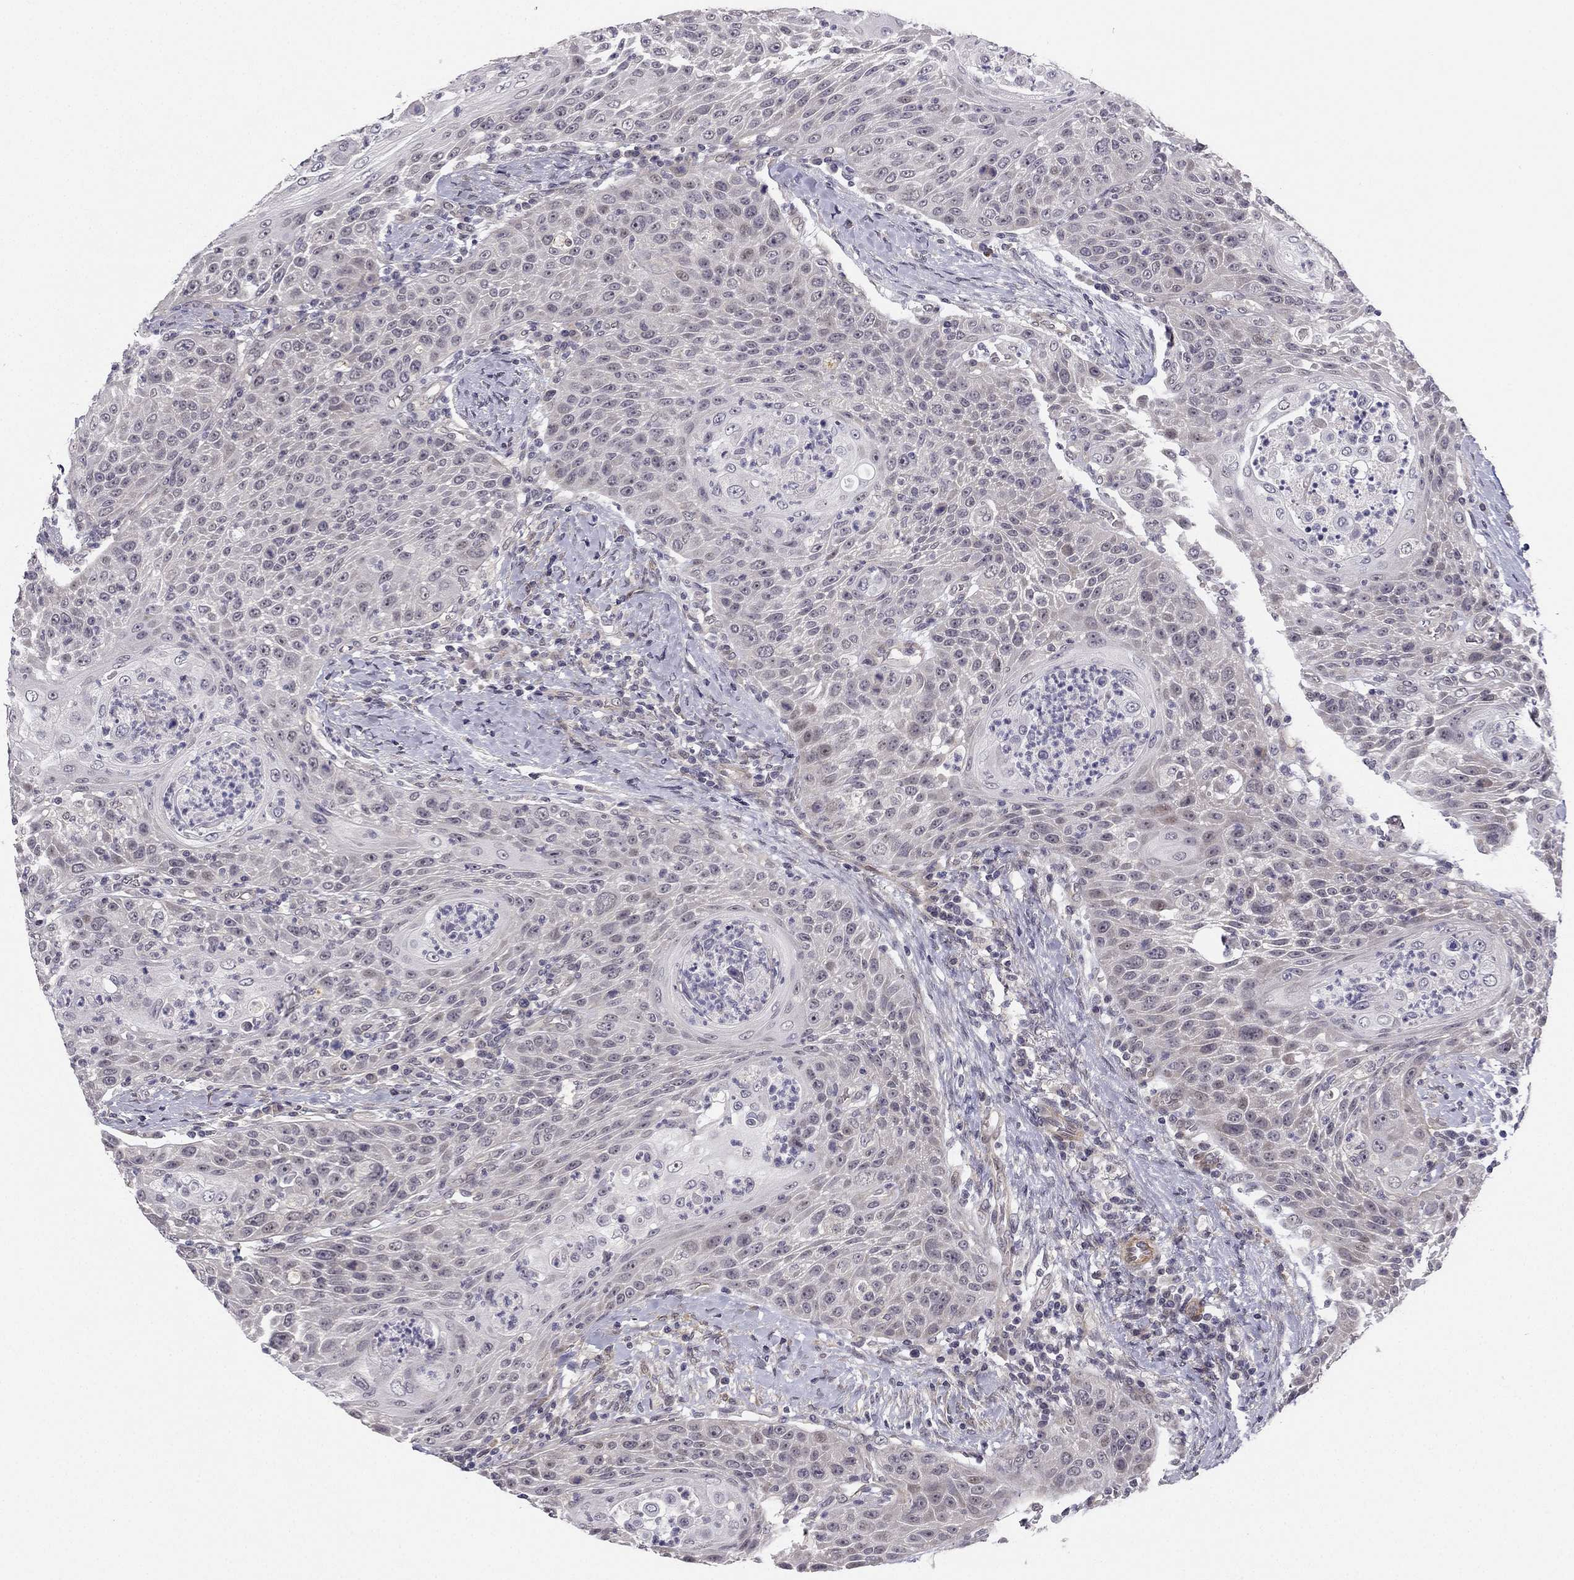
{"staining": {"intensity": "negative", "quantity": "none", "location": "none"}, "tissue": "head and neck cancer", "cell_type": "Tumor cells", "image_type": "cancer", "snomed": [{"axis": "morphology", "description": "Squamous cell carcinoma, NOS"}, {"axis": "topography", "description": "Head-Neck"}], "caption": "Micrograph shows no protein staining in tumor cells of squamous cell carcinoma (head and neck) tissue.", "gene": "CHST8", "patient": {"sex": "male", "age": 69}}